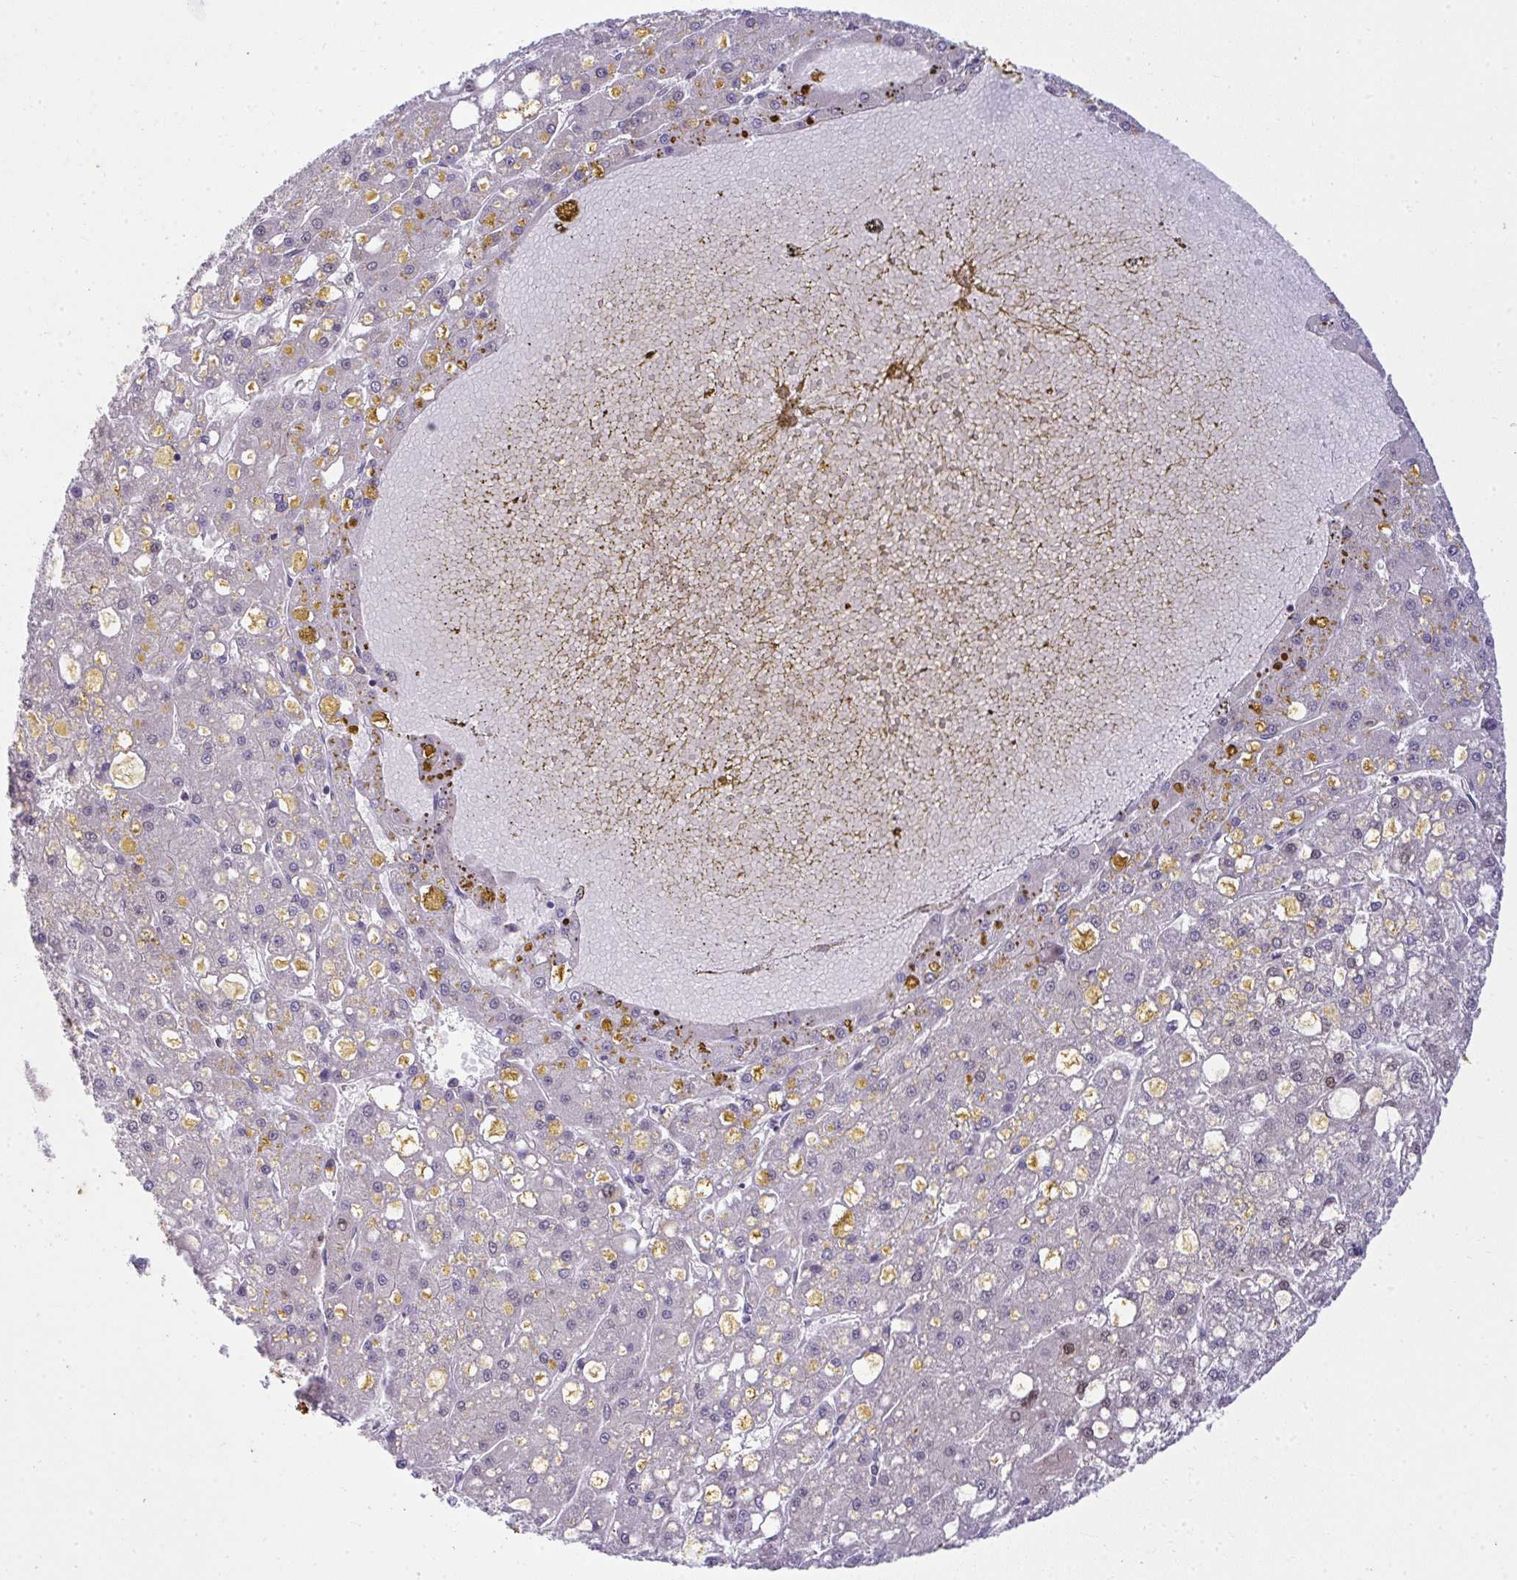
{"staining": {"intensity": "moderate", "quantity": "<25%", "location": "nuclear"}, "tissue": "liver cancer", "cell_type": "Tumor cells", "image_type": "cancer", "snomed": [{"axis": "morphology", "description": "Carcinoma, Hepatocellular, NOS"}, {"axis": "topography", "description": "Liver"}], "caption": "Immunohistochemical staining of liver cancer (hepatocellular carcinoma) reveals low levels of moderate nuclear expression in about <25% of tumor cells.", "gene": "RDH14", "patient": {"sex": "male", "age": 67}}